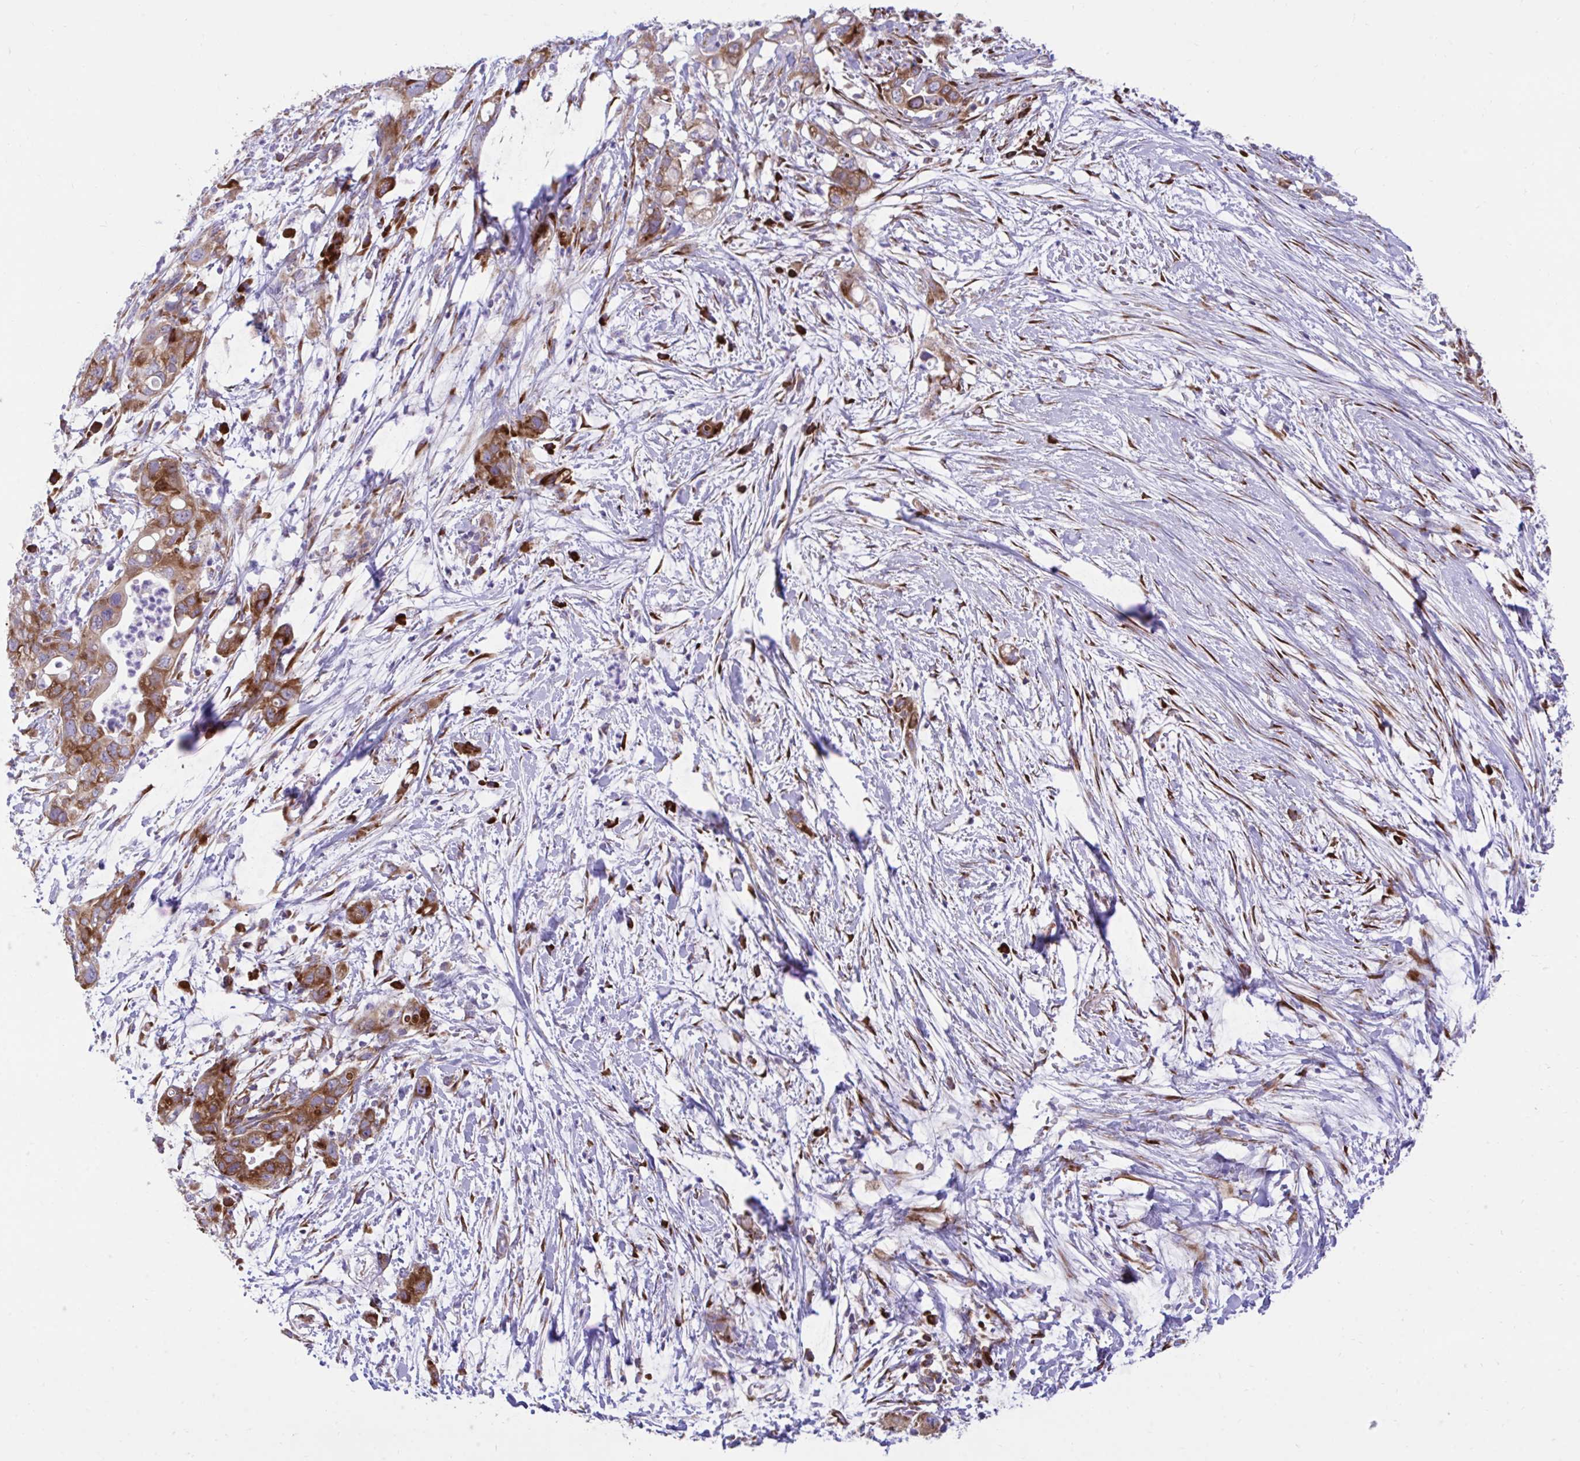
{"staining": {"intensity": "strong", "quantity": ">75%", "location": "cytoplasmic/membranous"}, "tissue": "pancreatic cancer", "cell_type": "Tumor cells", "image_type": "cancer", "snomed": [{"axis": "morphology", "description": "Adenocarcinoma, NOS"}, {"axis": "topography", "description": "Pancreas"}], "caption": "Immunohistochemical staining of human pancreatic cancer (adenocarcinoma) exhibits strong cytoplasmic/membranous protein staining in approximately >75% of tumor cells. The staining was performed using DAB to visualize the protein expression in brown, while the nuclei were stained in blue with hematoxylin (Magnification: 20x).", "gene": "RPS15", "patient": {"sex": "female", "age": 72}}